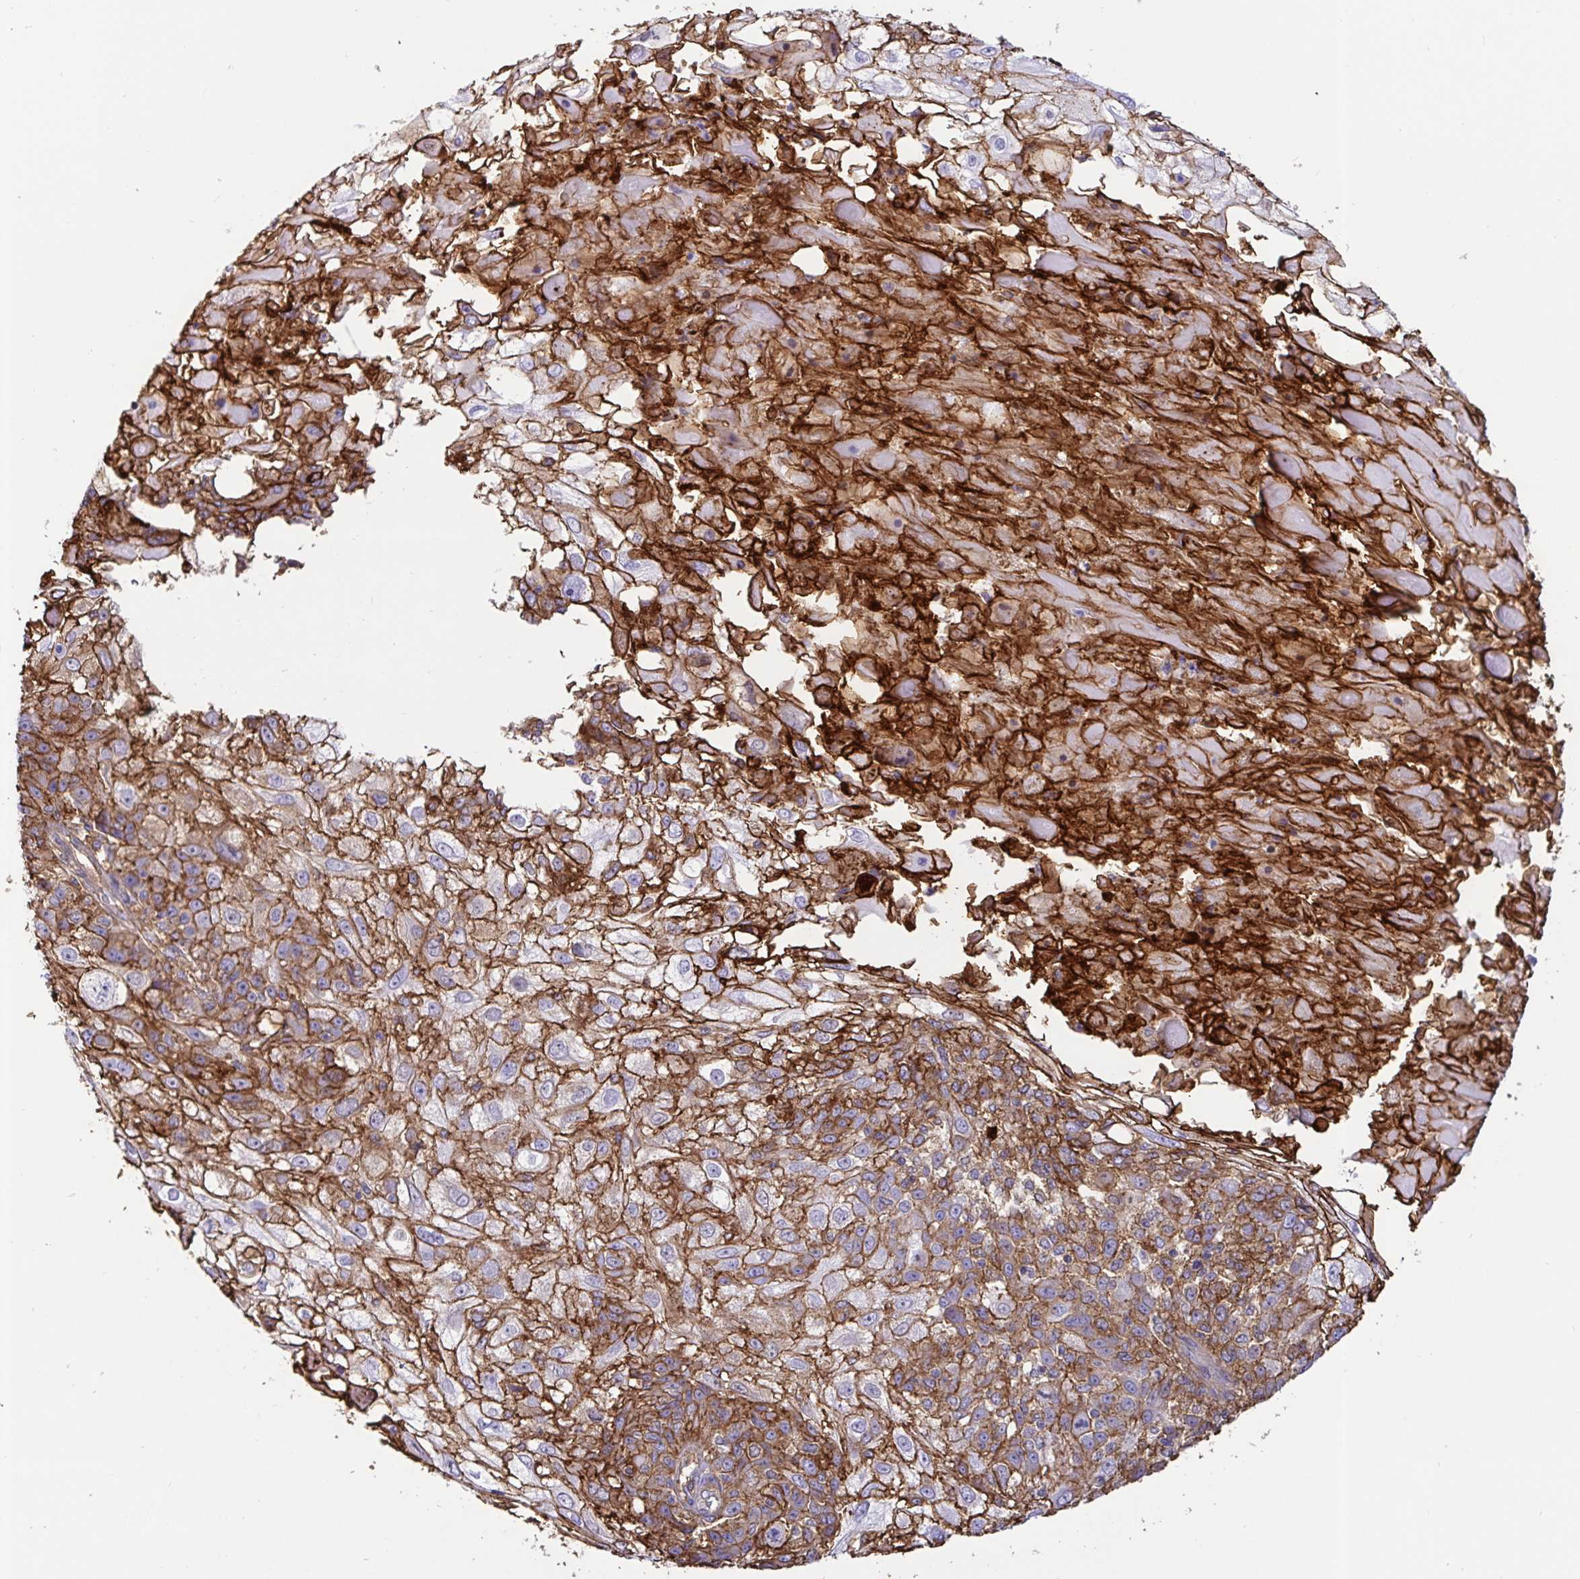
{"staining": {"intensity": "strong", "quantity": ">75%", "location": "cytoplasmic/membranous"}, "tissue": "skin cancer", "cell_type": "Tumor cells", "image_type": "cancer", "snomed": [{"axis": "morphology", "description": "Normal tissue, NOS"}, {"axis": "morphology", "description": "Squamous cell carcinoma, NOS"}, {"axis": "topography", "description": "Skin"}], "caption": "Protein staining of skin cancer (squamous cell carcinoma) tissue demonstrates strong cytoplasmic/membranous expression in about >75% of tumor cells. The protein of interest is stained brown, and the nuclei are stained in blue (DAB IHC with brightfield microscopy, high magnification).", "gene": "ANXA2", "patient": {"sex": "female", "age": 83}}